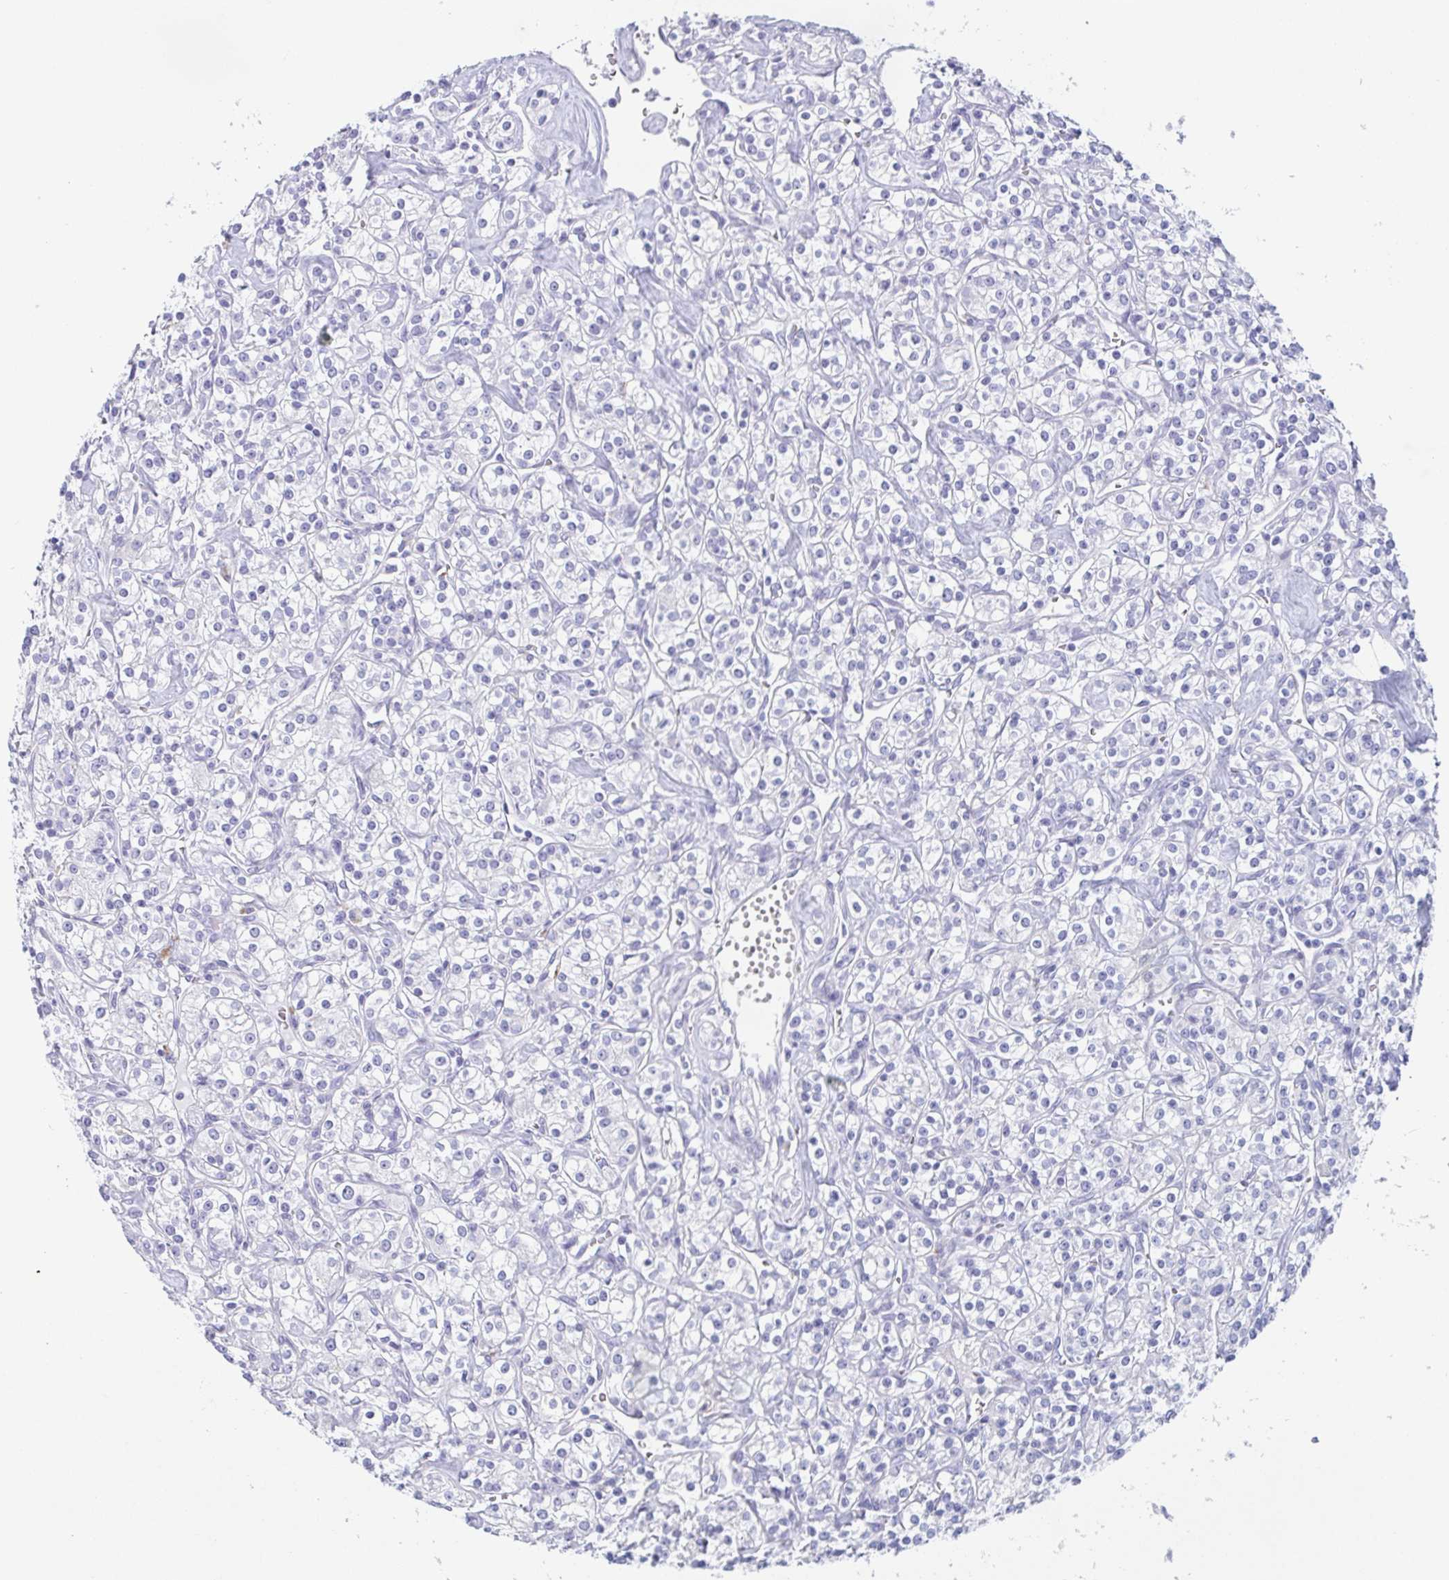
{"staining": {"intensity": "negative", "quantity": "none", "location": "none"}, "tissue": "renal cancer", "cell_type": "Tumor cells", "image_type": "cancer", "snomed": [{"axis": "morphology", "description": "Adenocarcinoma, NOS"}, {"axis": "topography", "description": "Kidney"}], "caption": "Tumor cells are negative for protein expression in human renal adenocarcinoma.", "gene": "TAGLN3", "patient": {"sex": "male", "age": 77}}